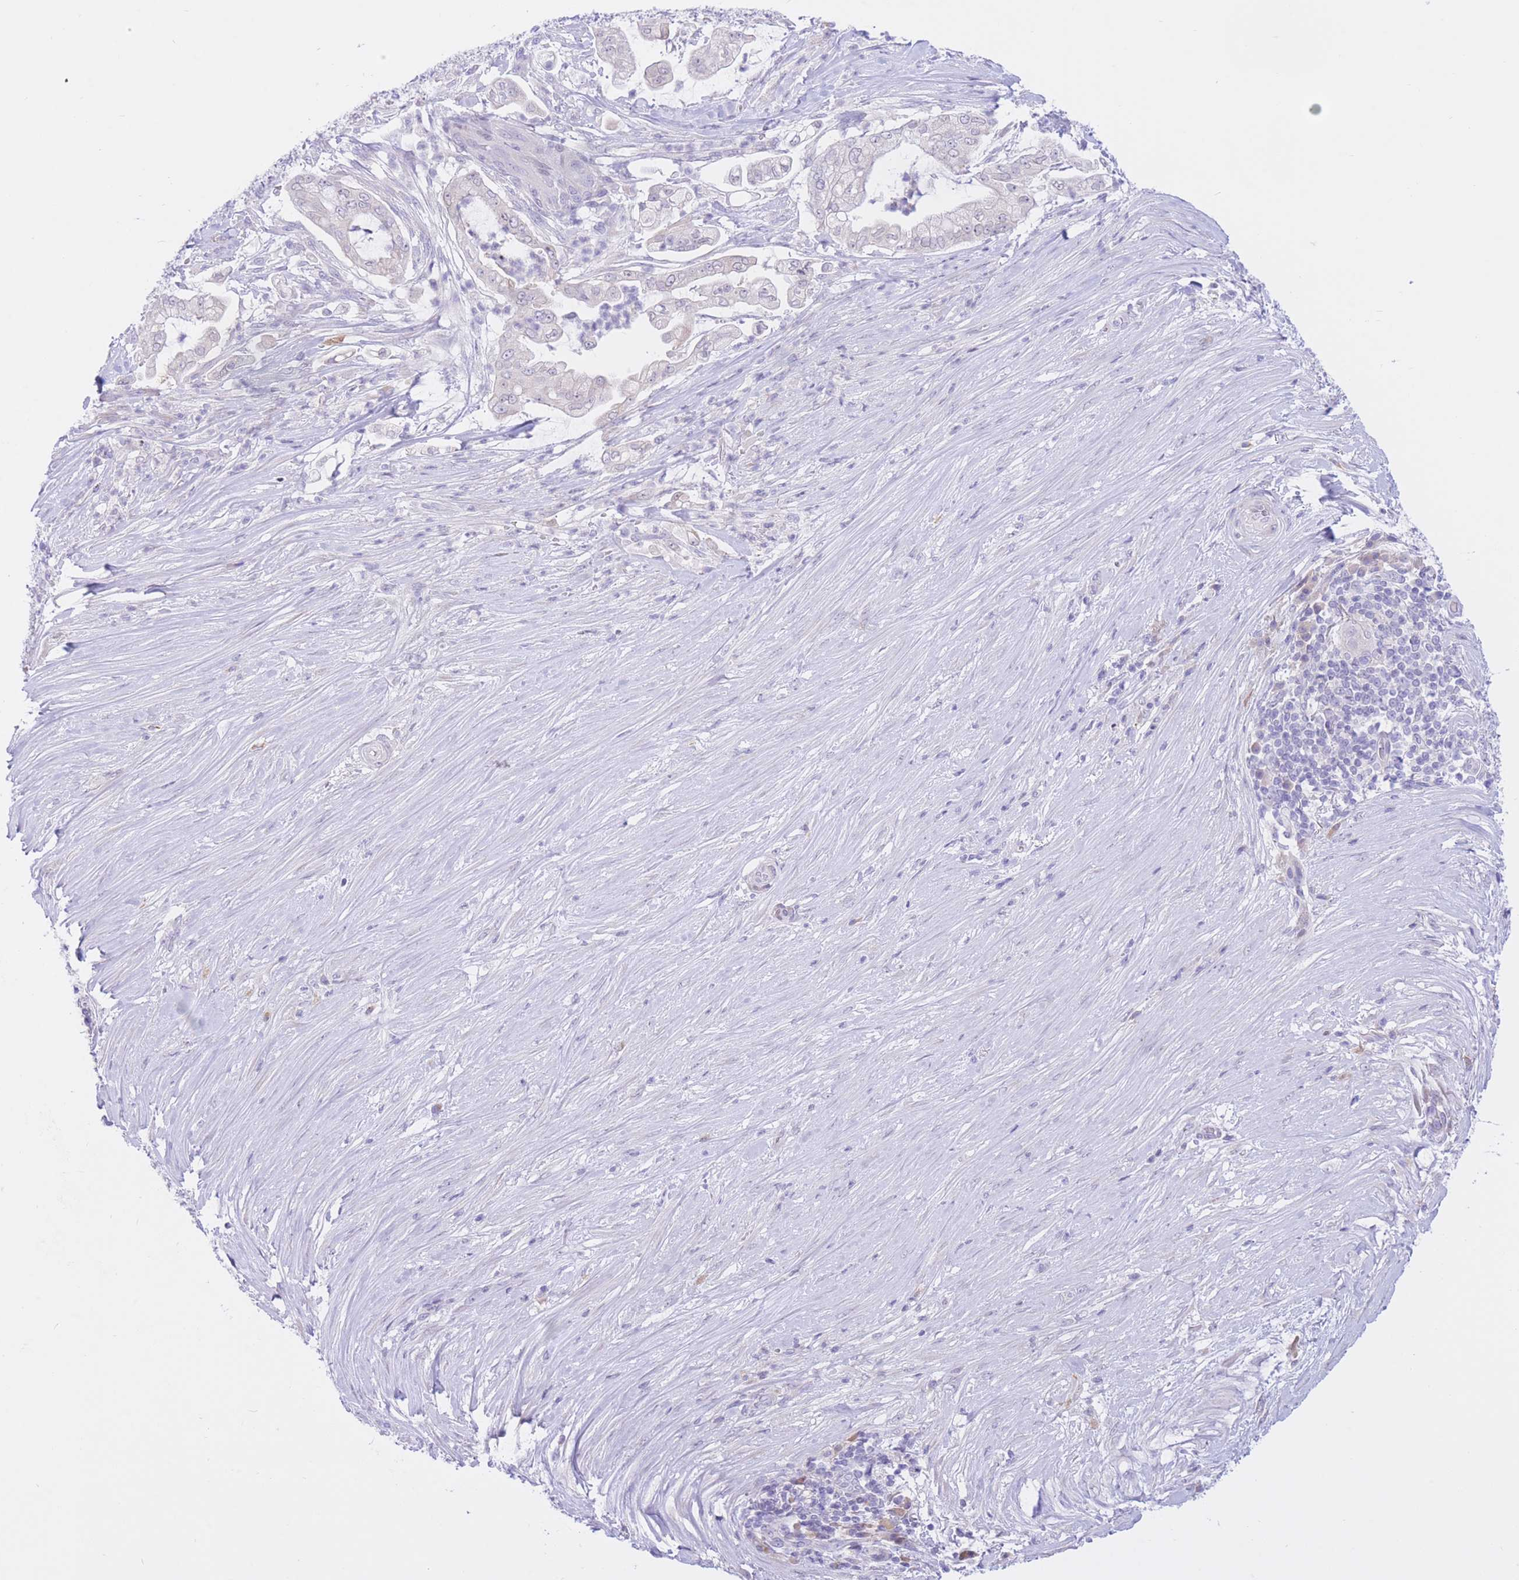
{"staining": {"intensity": "negative", "quantity": "none", "location": "none"}, "tissue": "pancreatic cancer", "cell_type": "Tumor cells", "image_type": "cancer", "snomed": [{"axis": "morphology", "description": "Adenocarcinoma, NOS"}, {"axis": "topography", "description": "Pancreas"}], "caption": "IHC photomicrograph of neoplastic tissue: adenocarcinoma (pancreatic) stained with DAB demonstrates no significant protein staining in tumor cells.", "gene": "RPL39L", "patient": {"sex": "female", "age": 69}}